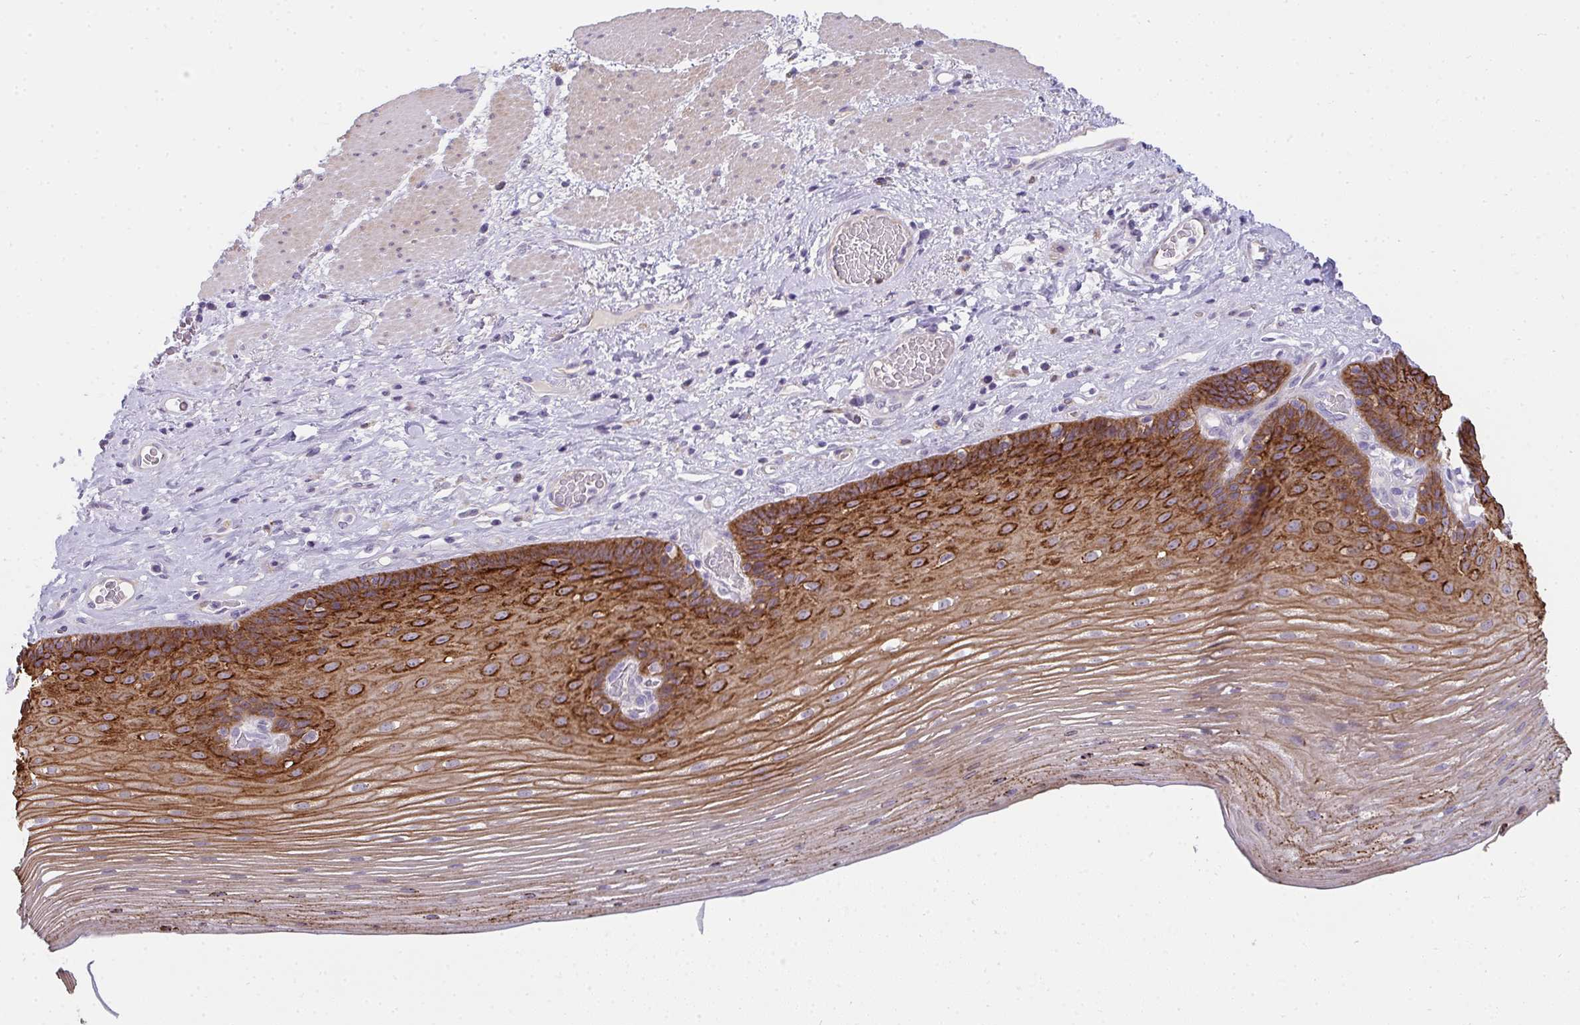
{"staining": {"intensity": "strong", "quantity": ">75%", "location": "cytoplasmic/membranous"}, "tissue": "esophagus", "cell_type": "Squamous epithelial cells", "image_type": "normal", "snomed": [{"axis": "morphology", "description": "Normal tissue, NOS"}, {"axis": "topography", "description": "Esophagus"}], "caption": "A high-resolution photomicrograph shows immunohistochemistry (IHC) staining of unremarkable esophagus, which displays strong cytoplasmic/membranous staining in approximately >75% of squamous epithelial cells.", "gene": "AK5", "patient": {"sex": "male", "age": 62}}